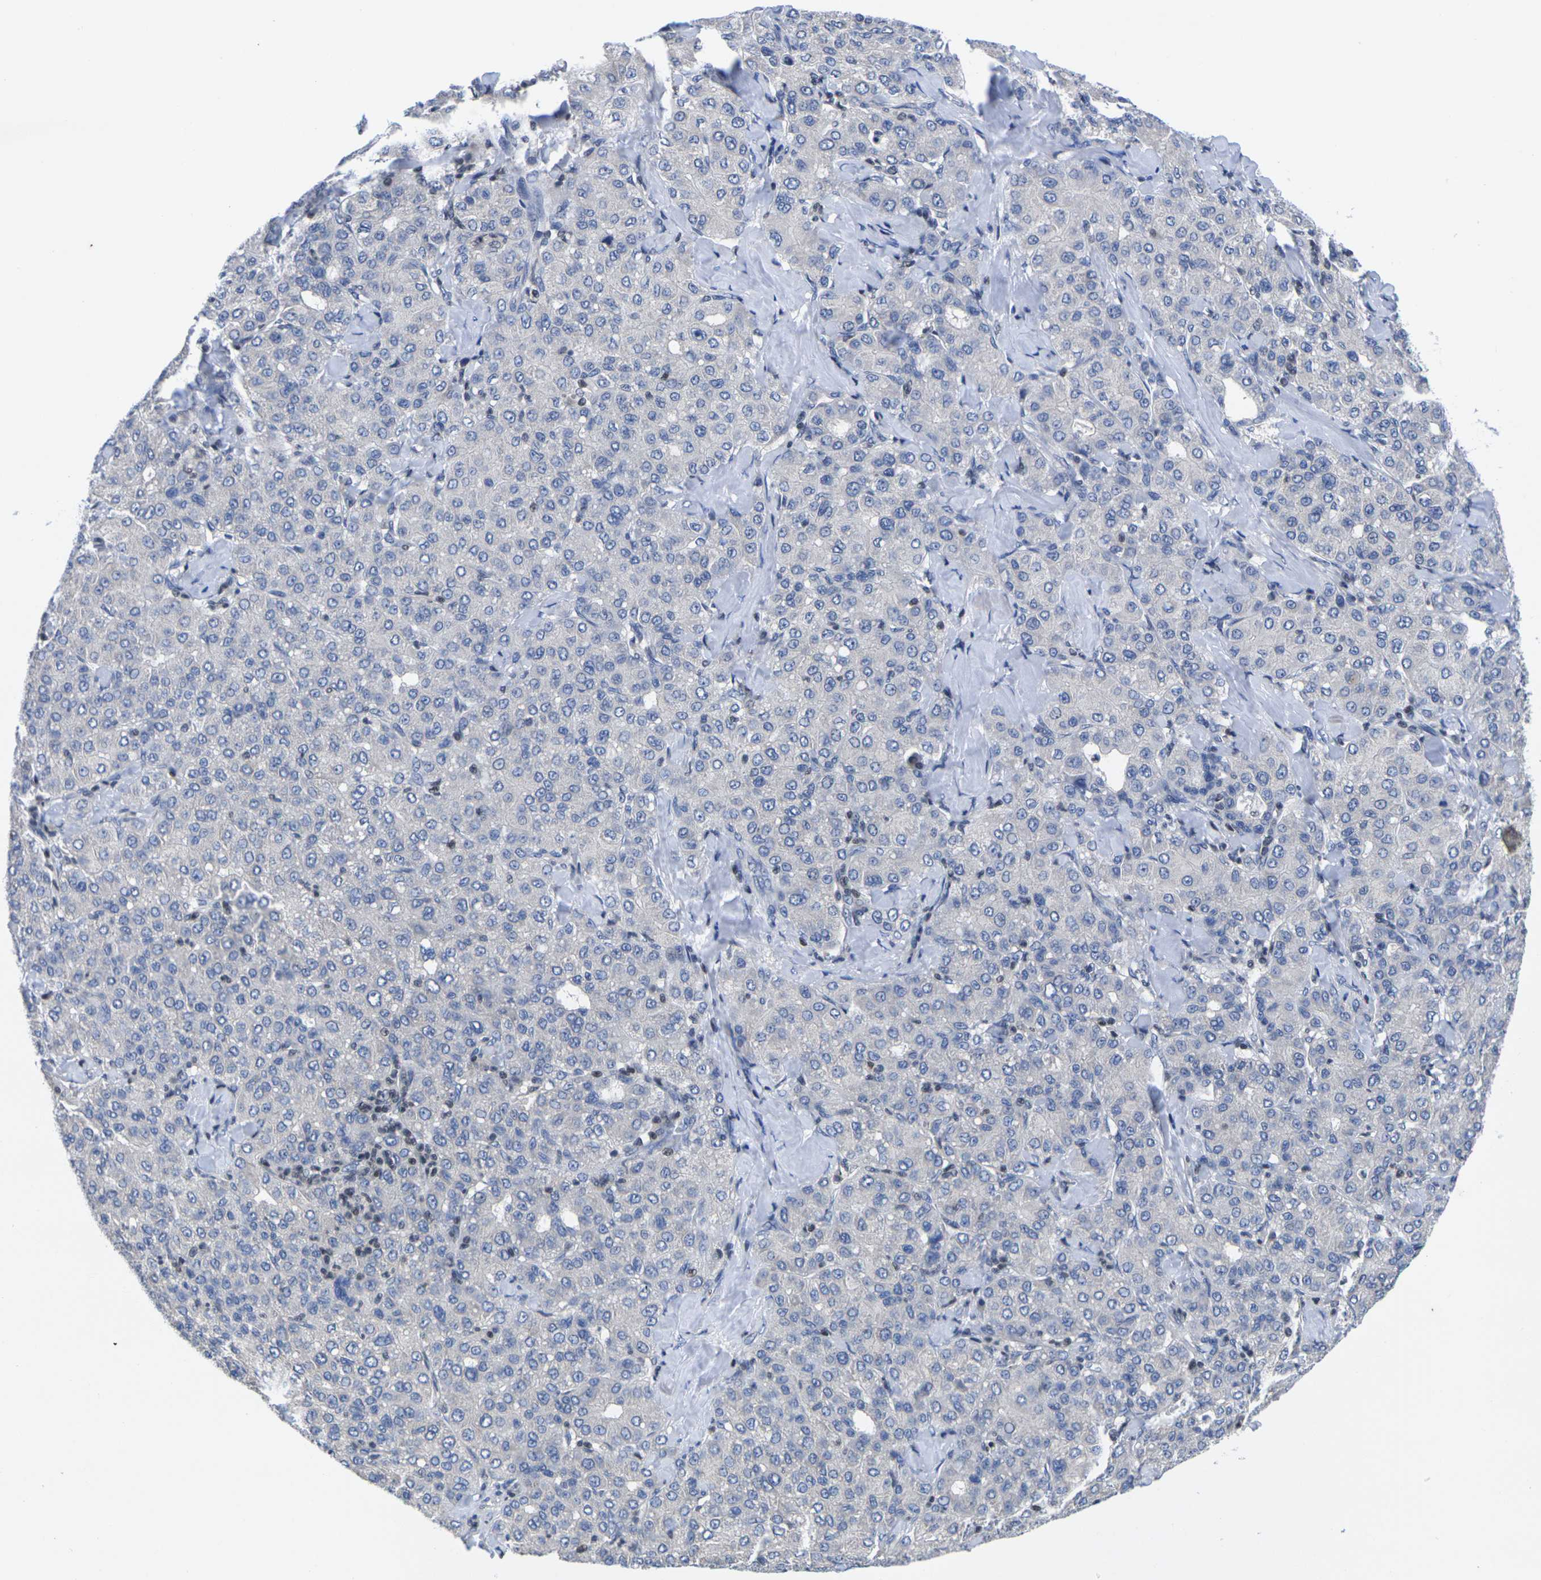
{"staining": {"intensity": "negative", "quantity": "none", "location": "none"}, "tissue": "liver cancer", "cell_type": "Tumor cells", "image_type": "cancer", "snomed": [{"axis": "morphology", "description": "Carcinoma, Hepatocellular, NOS"}, {"axis": "topography", "description": "Liver"}], "caption": "Liver hepatocellular carcinoma stained for a protein using immunohistochemistry (IHC) demonstrates no positivity tumor cells.", "gene": "IKZF1", "patient": {"sex": "male", "age": 65}}